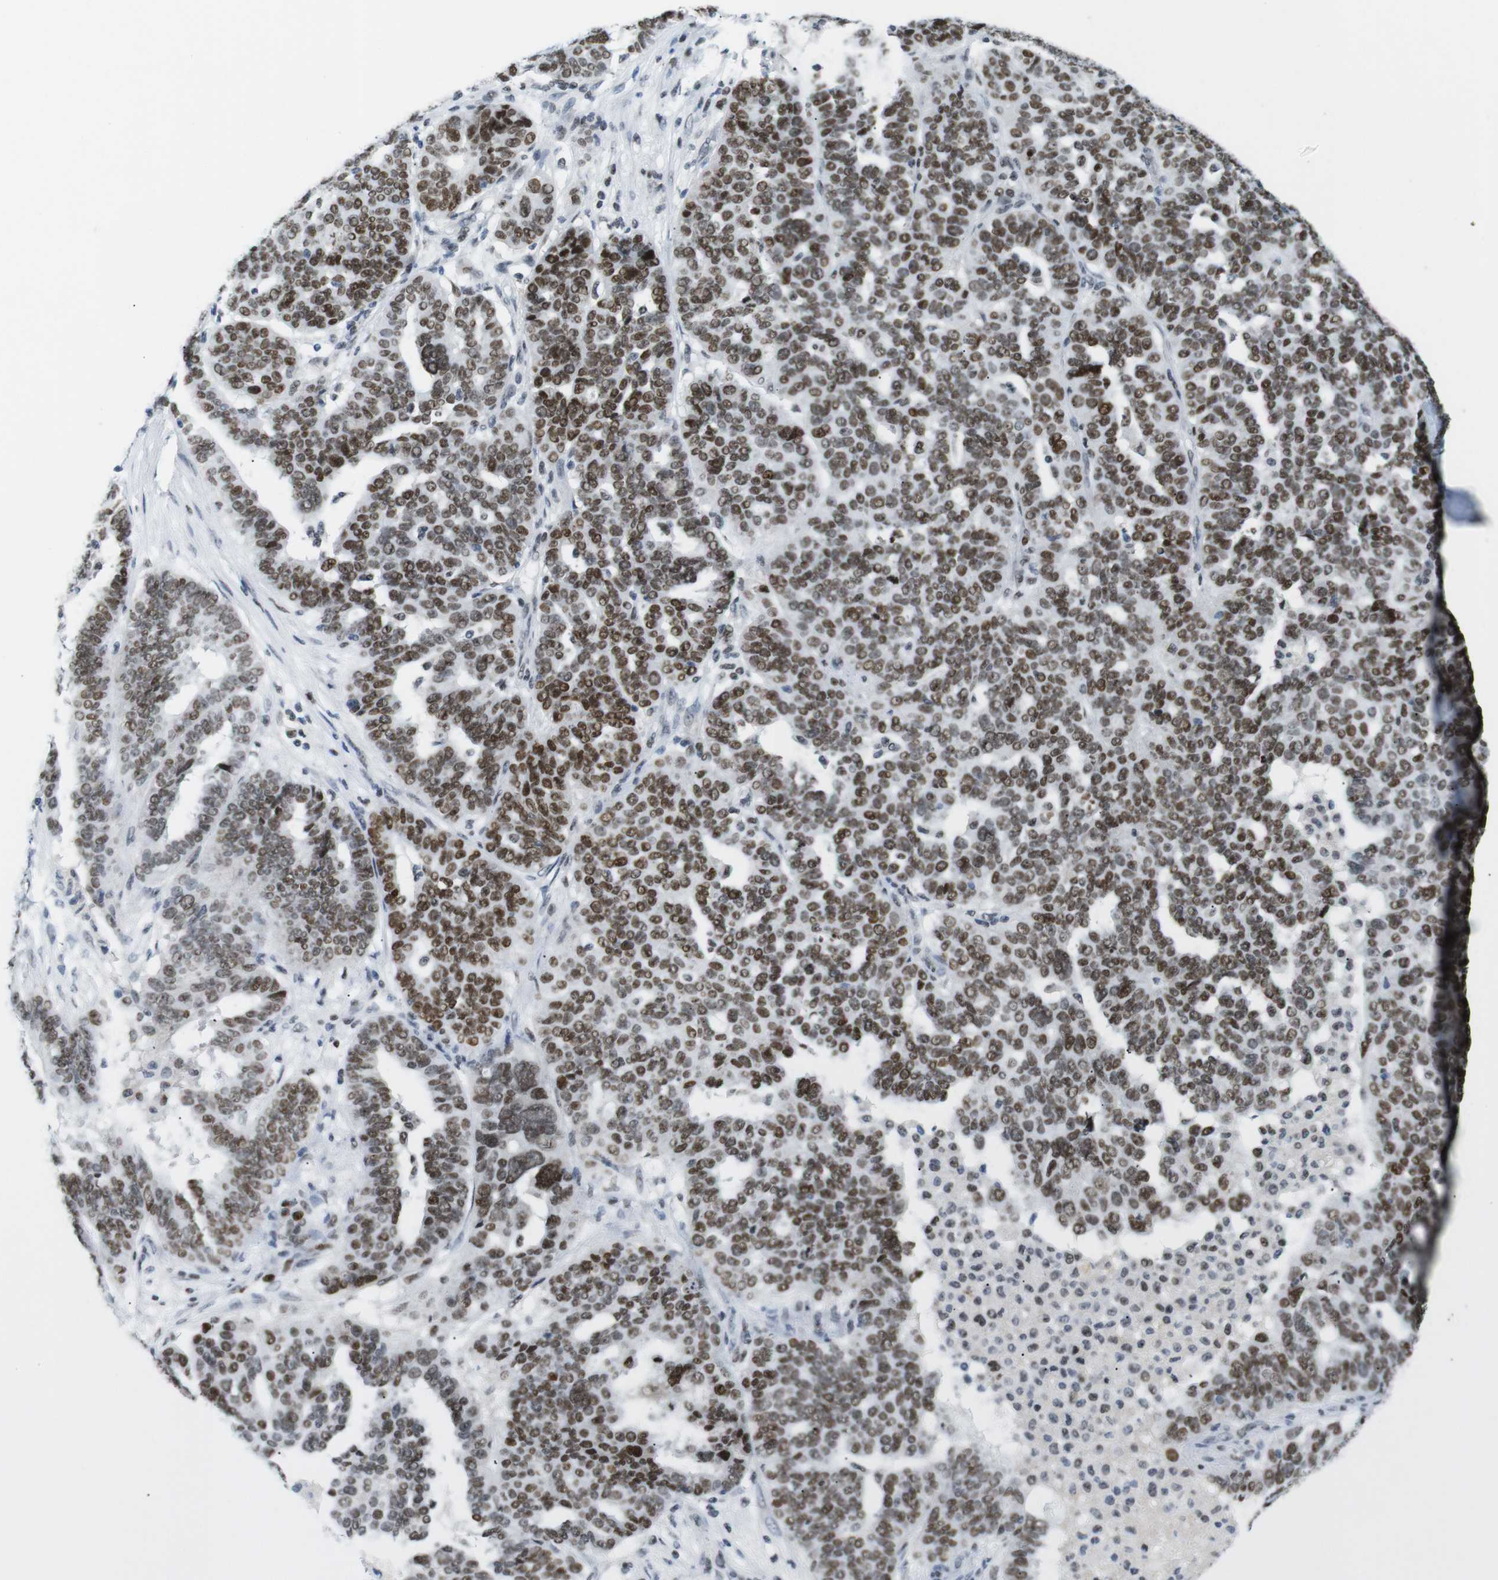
{"staining": {"intensity": "moderate", "quantity": ">75%", "location": "nuclear"}, "tissue": "ovarian cancer", "cell_type": "Tumor cells", "image_type": "cancer", "snomed": [{"axis": "morphology", "description": "Cystadenocarcinoma, serous, NOS"}, {"axis": "topography", "description": "Ovary"}], "caption": "DAB (3,3'-diaminobenzidine) immunohistochemical staining of serous cystadenocarcinoma (ovarian) displays moderate nuclear protein expression in about >75% of tumor cells. (Brightfield microscopy of DAB IHC at high magnification).", "gene": "RIOX2", "patient": {"sex": "female", "age": 59}}